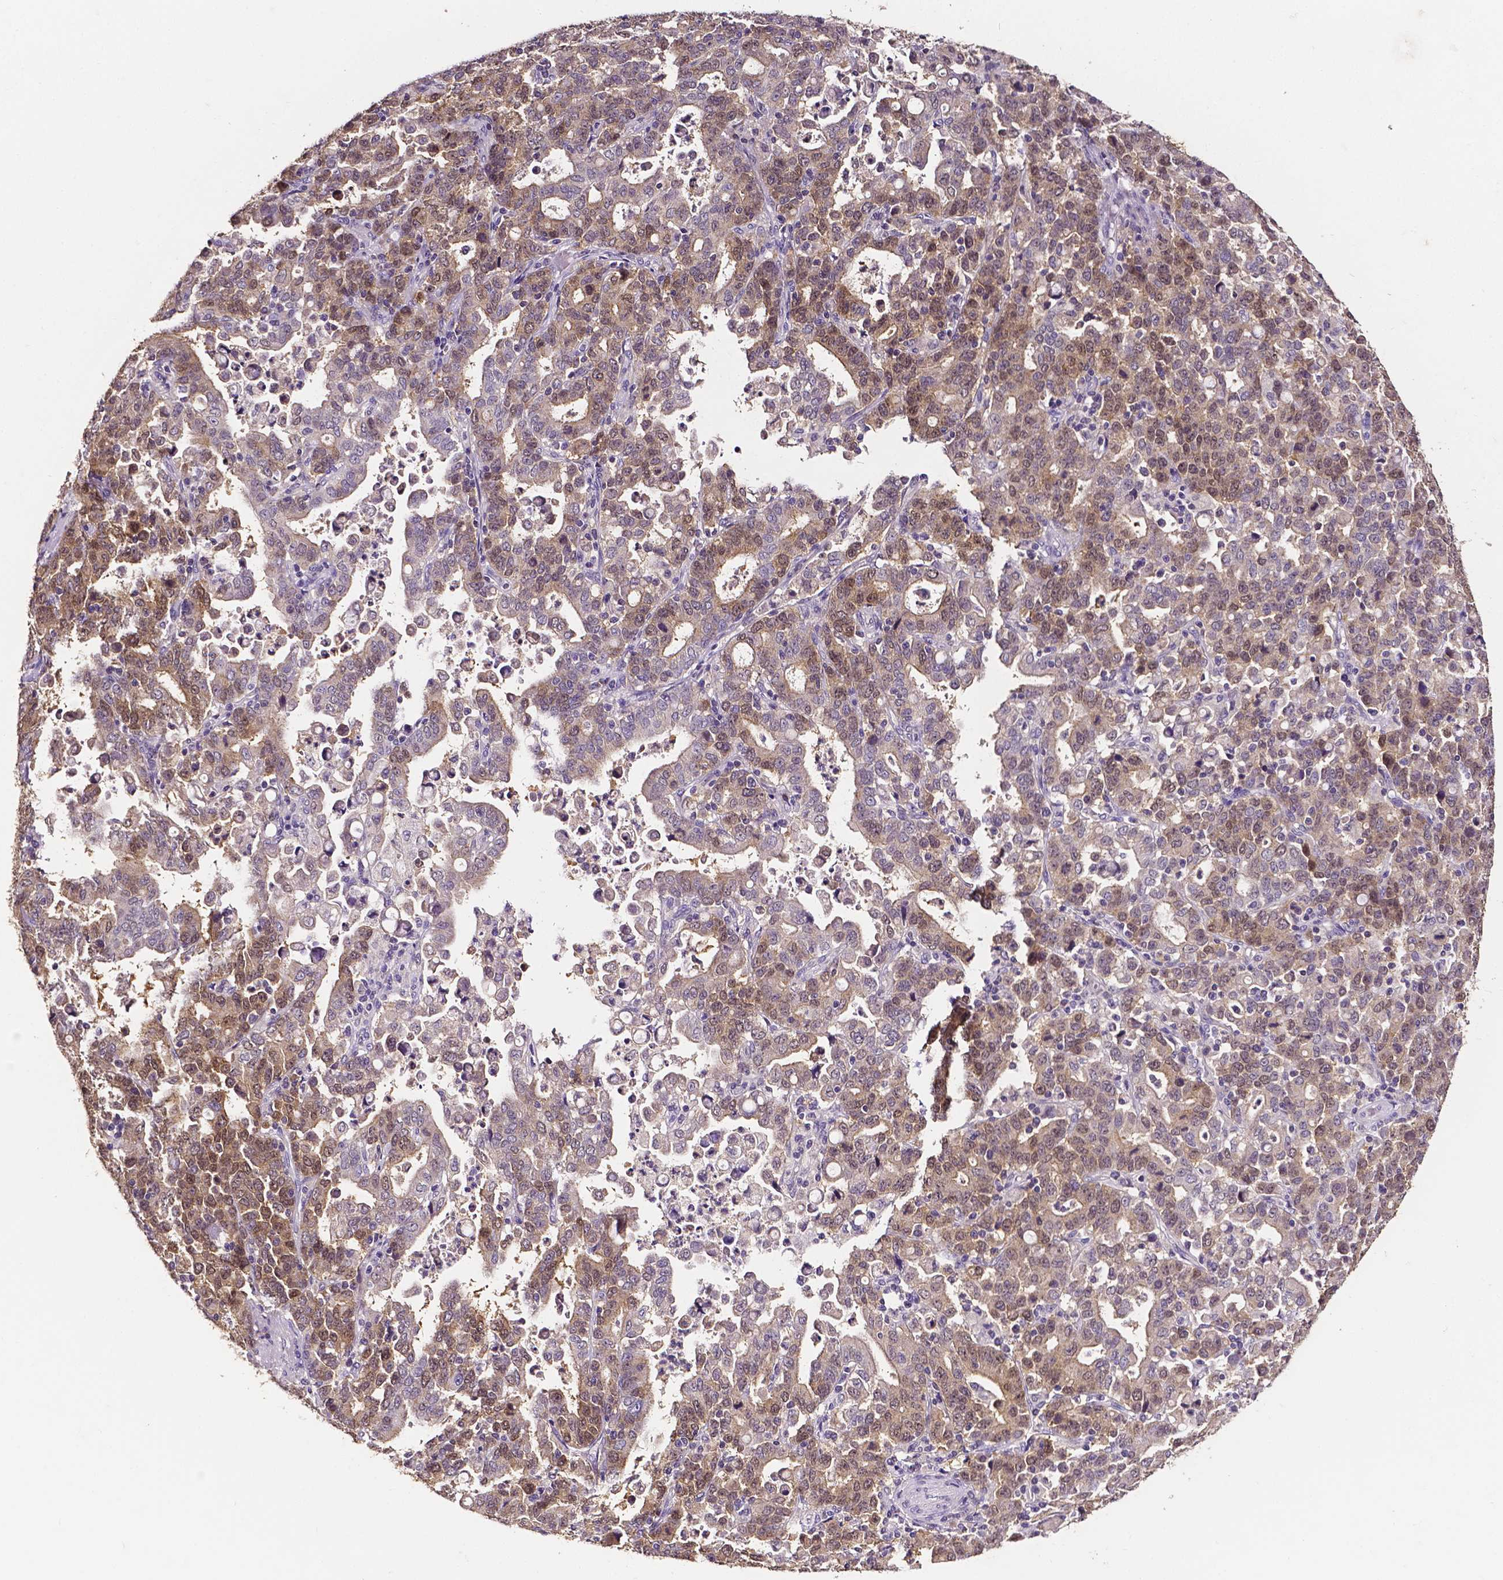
{"staining": {"intensity": "moderate", "quantity": "25%-75%", "location": "cytoplasmic/membranous,nuclear"}, "tissue": "stomach cancer", "cell_type": "Tumor cells", "image_type": "cancer", "snomed": [{"axis": "morphology", "description": "Adenocarcinoma, NOS"}, {"axis": "topography", "description": "Stomach"}], "caption": "Human stomach cancer stained for a protein (brown) displays moderate cytoplasmic/membranous and nuclear positive positivity in about 25%-75% of tumor cells.", "gene": "PSAT1", "patient": {"sex": "male", "age": 82}}